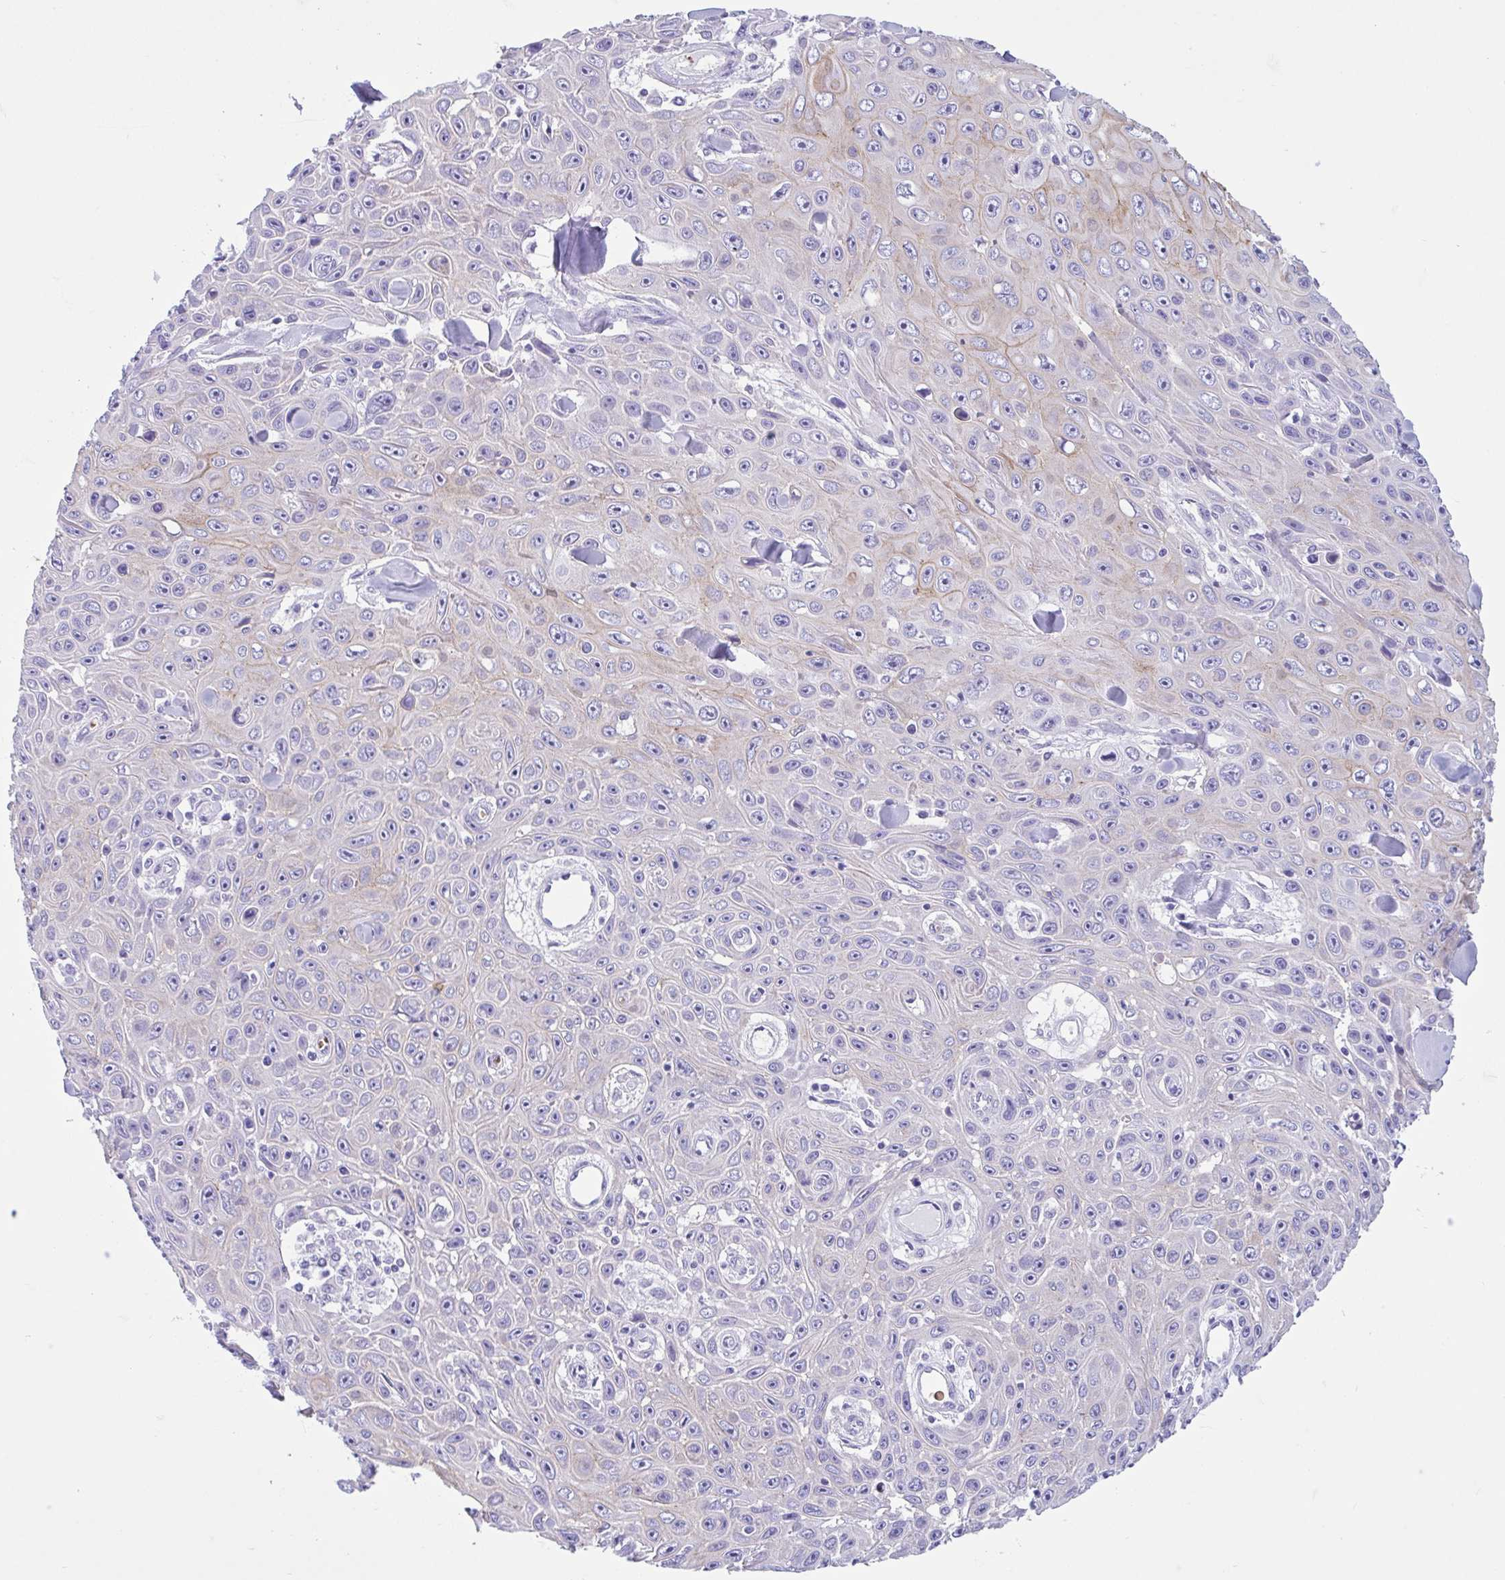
{"staining": {"intensity": "moderate", "quantity": "<25%", "location": "cytoplasmic/membranous"}, "tissue": "skin cancer", "cell_type": "Tumor cells", "image_type": "cancer", "snomed": [{"axis": "morphology", "description": "Squamous cell carcinoma, NOS"}, {"axis": "topography", "description": "Skin"}], "caption": "A brown stain highlights moderate cytoplasmic/membranous expression of a protein in skin squamous cell carcinoma tumor cells.", "gene": "TMEM79", "patient": {"sex": "male", "age": 82}}